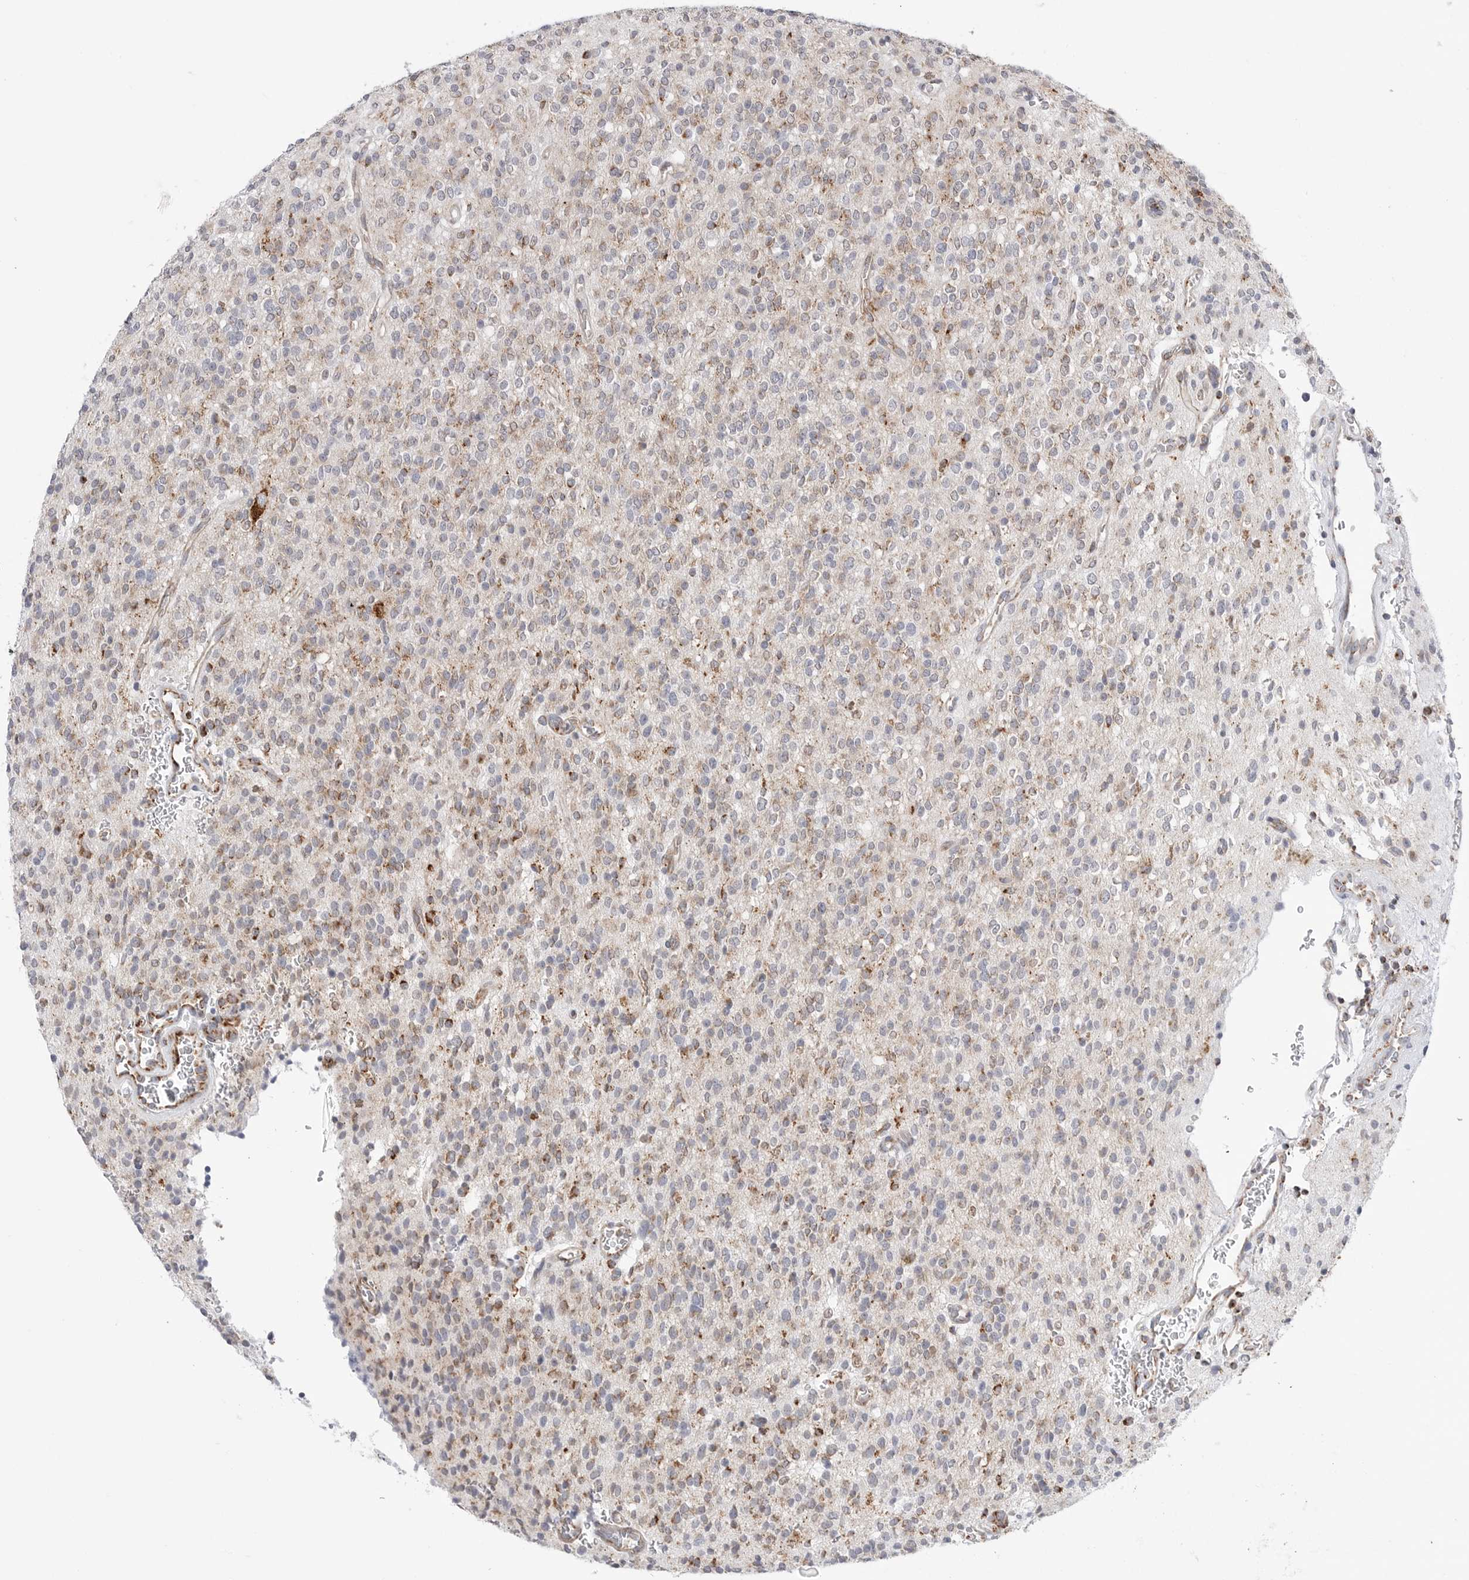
{"staining": {"intensity": "weak", "quantity": "<25%", "location": "cytoplasmic/membranous"}, "tissue": "glioma", "cell_type": "Tumor cells", "image_type": "cancer", "snomed": [{"axis": "morphology", "description": "Glioma, malignant, High grade"}, {"axis": "topography", "description": "Brain"}], "caption": "IHC image of neoplastic tissue: high-grade glioma (malignant) stained with DAB displays no significant protein staining in tumor cells. (DAB immunohistochemistry (IHC) with hematoxylin counter stain).", "gene": "ATP5IF1", "patient": {"sex": "male", "age": 34}}